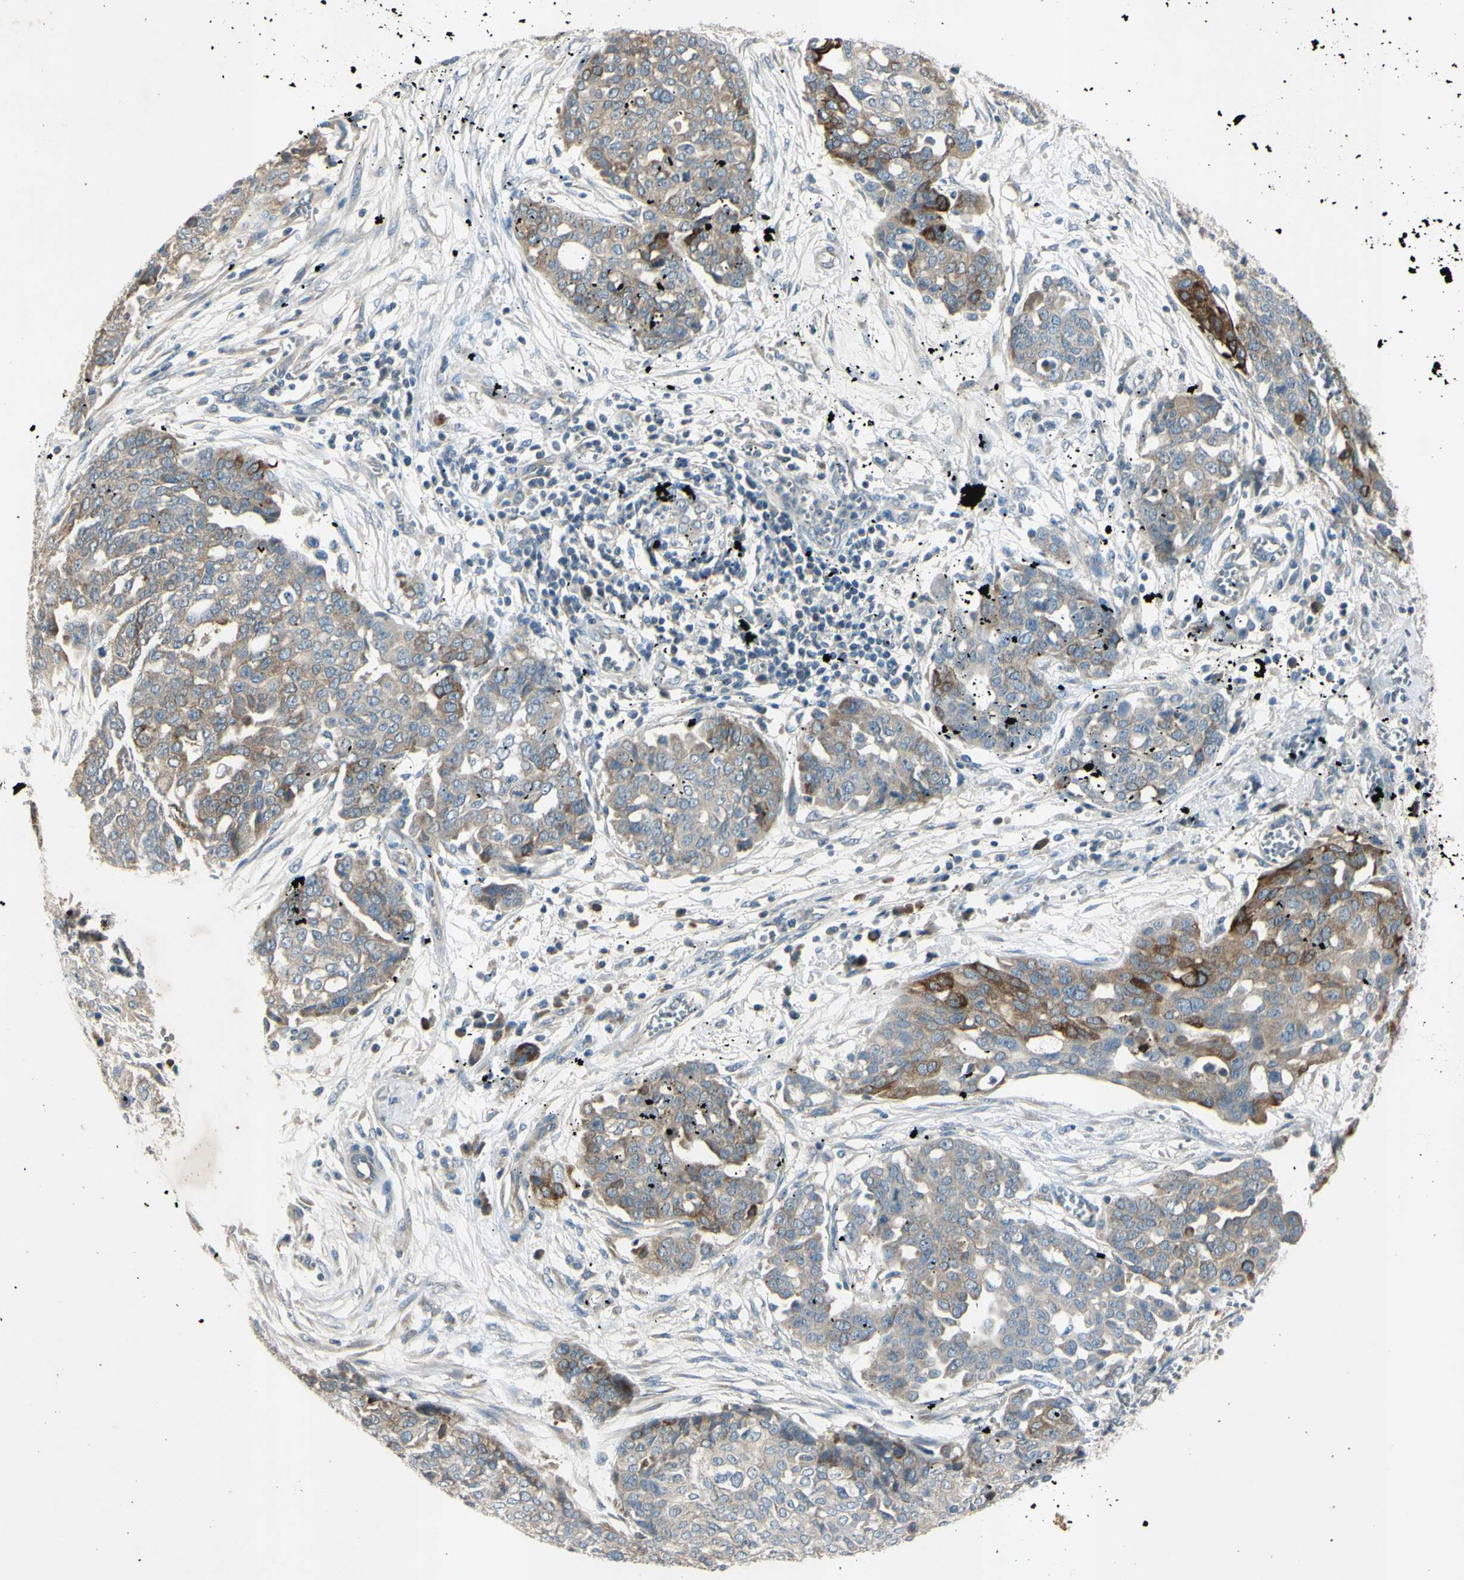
{"staining": {"intensity": "strong", "quantity": "<25%", "location": "cytoplasmic/membranous"}, "tissue": "ovarian cancer", "cell_type": "Tumor cells", "image_type": "cancer", "snomed": [{"axis": "morphology", "description": "Cystadenocarcinoma, serous, NOS"}, {"axis": "topography", "description": "Soft tissue"}, {"axis": "topography", "description": "Ovary"}], "caption": "Immunohistochemical staining of ovarian cancer (serous cystadenocarcinoma) demonstrates strong cytoplasmic/membranous protein expression in approximately <25% of tumor cells.", "gene": "AATK", "patient": {"sex": "female", "age": 57}}